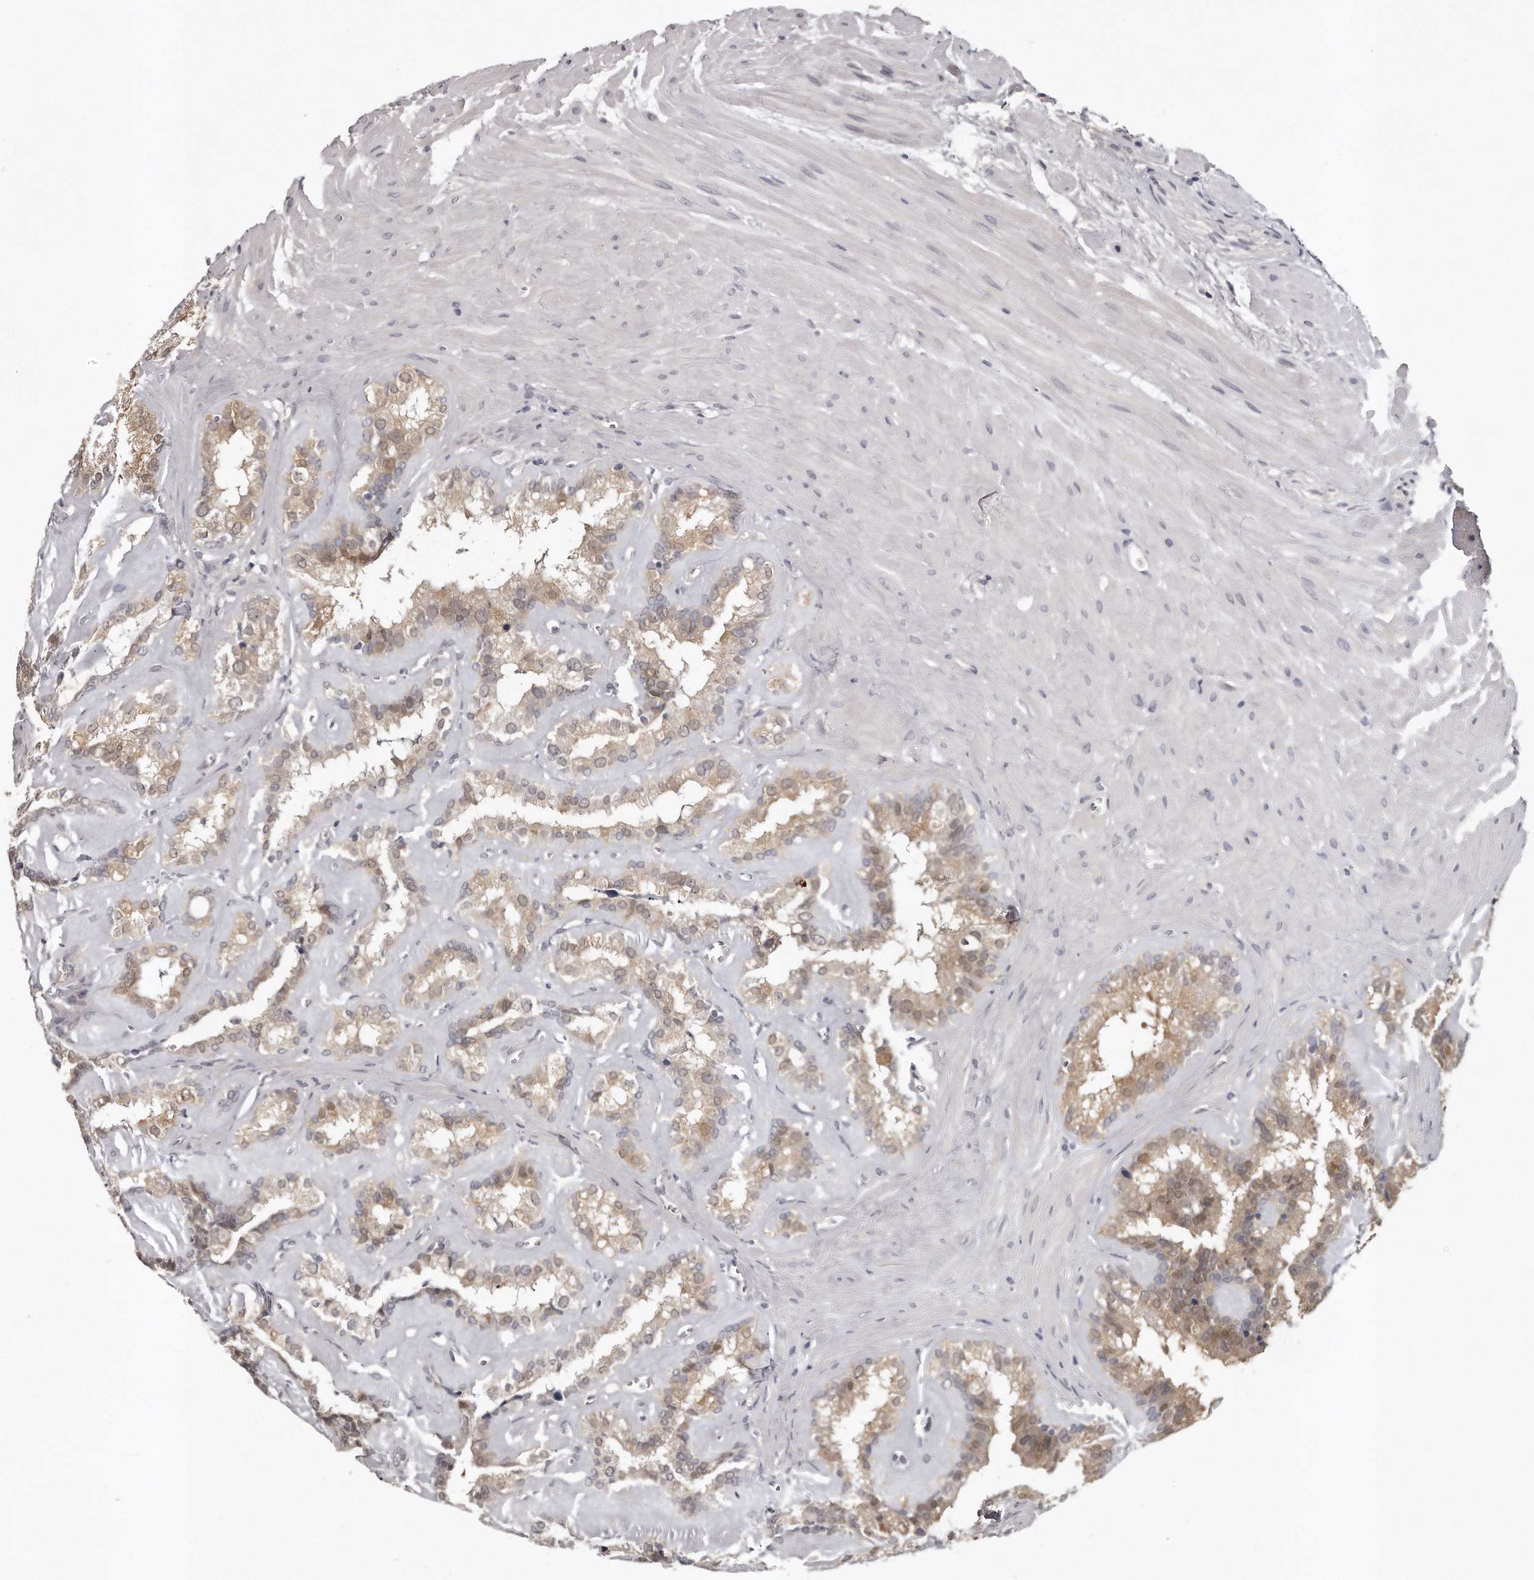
{"staining": {"intensity": "moderate", "quantity": "<25%", "location": "cytoplasmic/membranous,nuclear"}, "tissue": "seminal vesicle", "cell_type": "Glandular cells", "image_type": "normal", "snomed": [{"axis": "morphology", "description": "Normal tissue, NOS"}, {"axis": "topography", "description": "Prostate"}, {"axis": "topography", "description": "Seminal veicle"}], "caption": "The immunohistochemical stain highlights moderate cytoplasmic/membranous,nuclear staining in glandular cells of normal seminal vesicle. Using DAB (brown) and hematoxylin (blue) stains, captured at high magnification using brightfield microscopy.", "gene": "GGCT", "patient": {"sex": "male", "age": 59}}